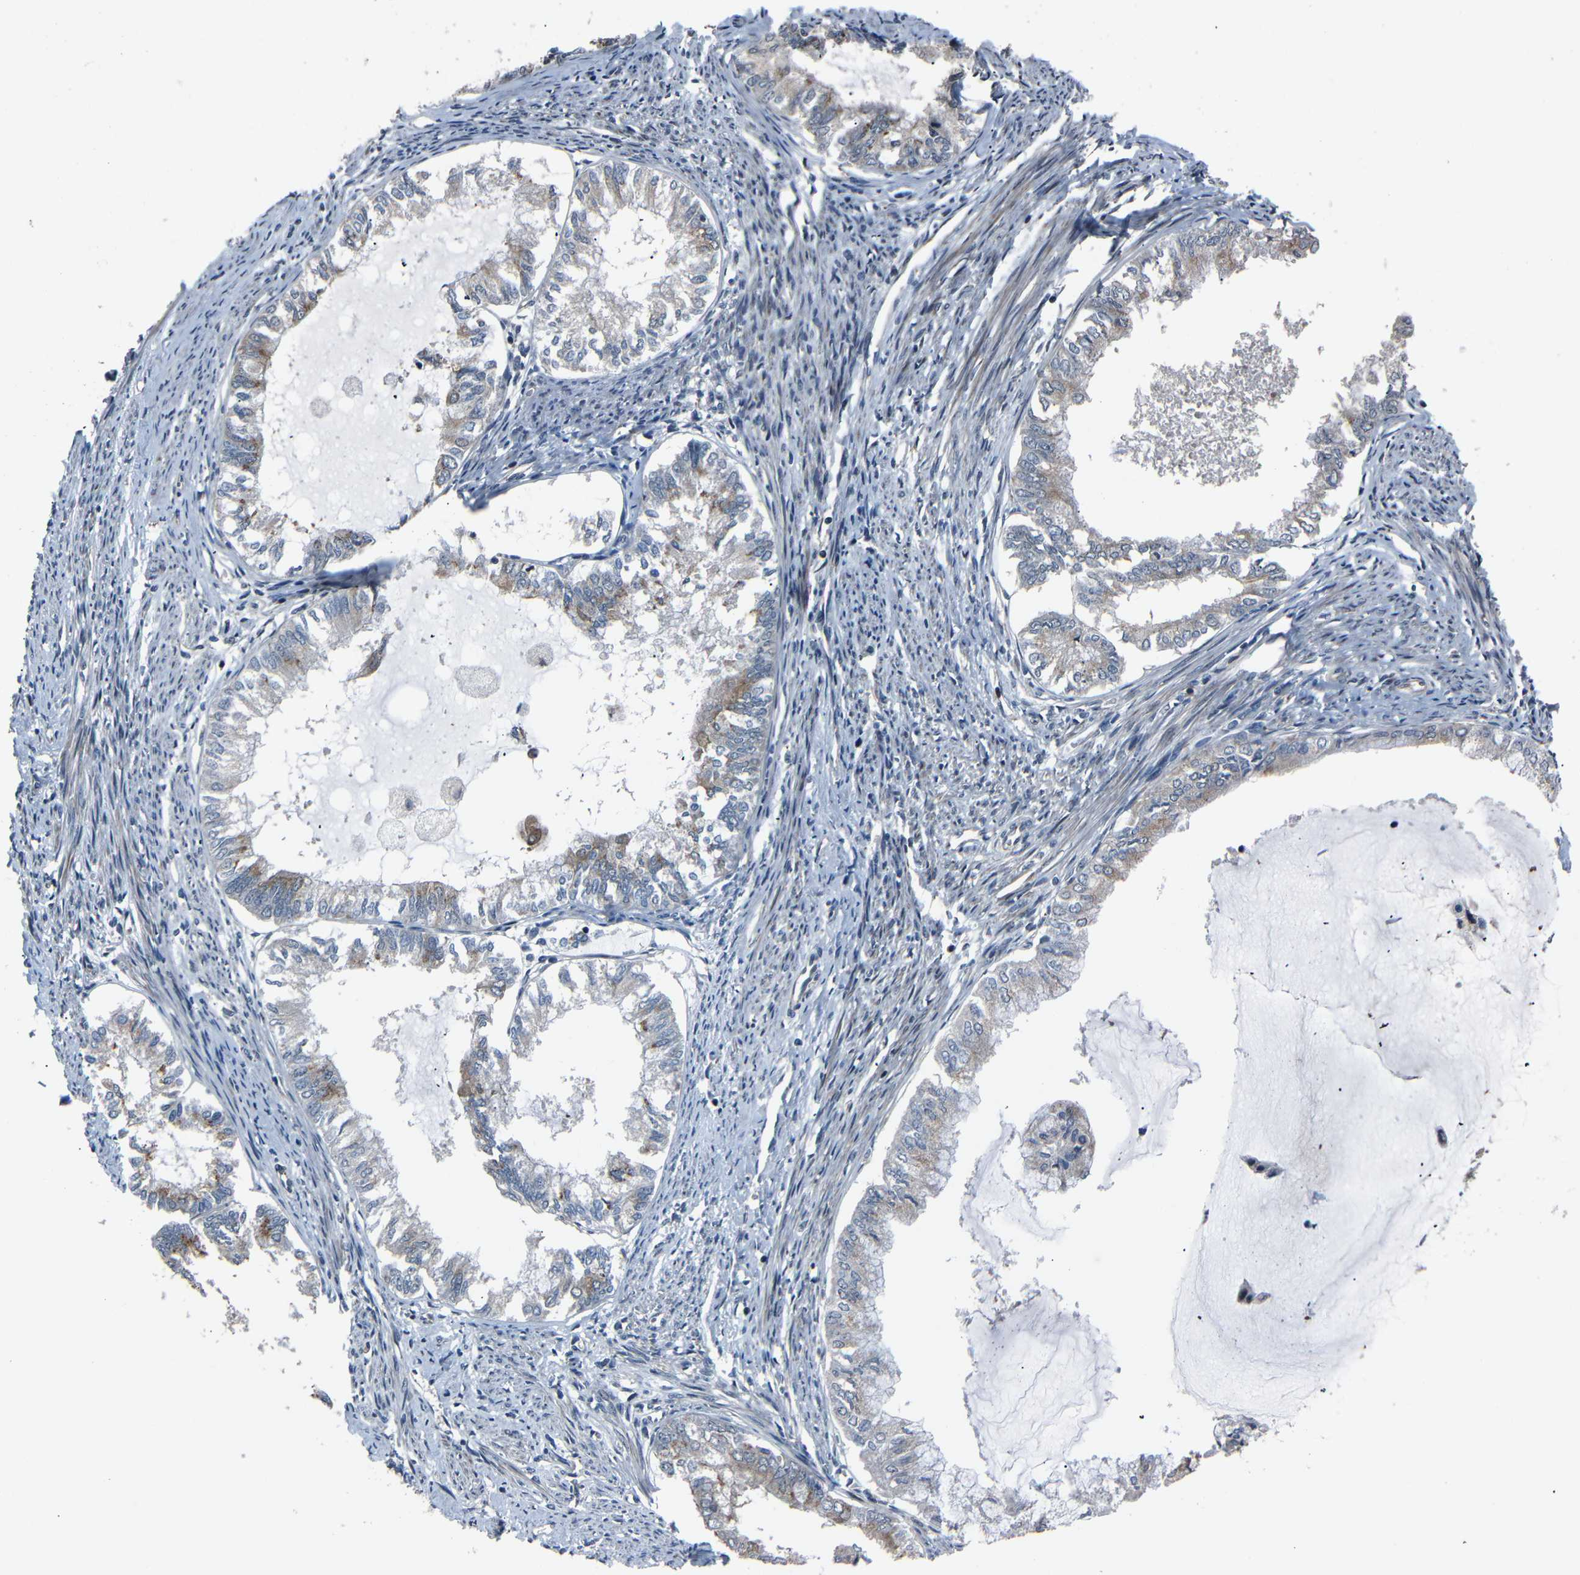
{"staining": {"intensity": "weak", "quantity": ">75%", "location": "cytoplasmic/membranous"}, "tissue": "endometrial cancer", "cell_type": "Tumor cells", "image_type": "cancer", "snomed": [{"axis": "morphology", "description": "Adenocarcinoma, NOS"}, {"axis": "topography", "description": "Endometrium"}], "caption": "Immunohistochemistry of human endometrial adenocarcinoma demonstrates low levels of weak cytoplasmic/membranous positivity in approximately >75% of tumor cells.", "gene": "AKAP9", "patient": {"sex": "female", "age": 86}}